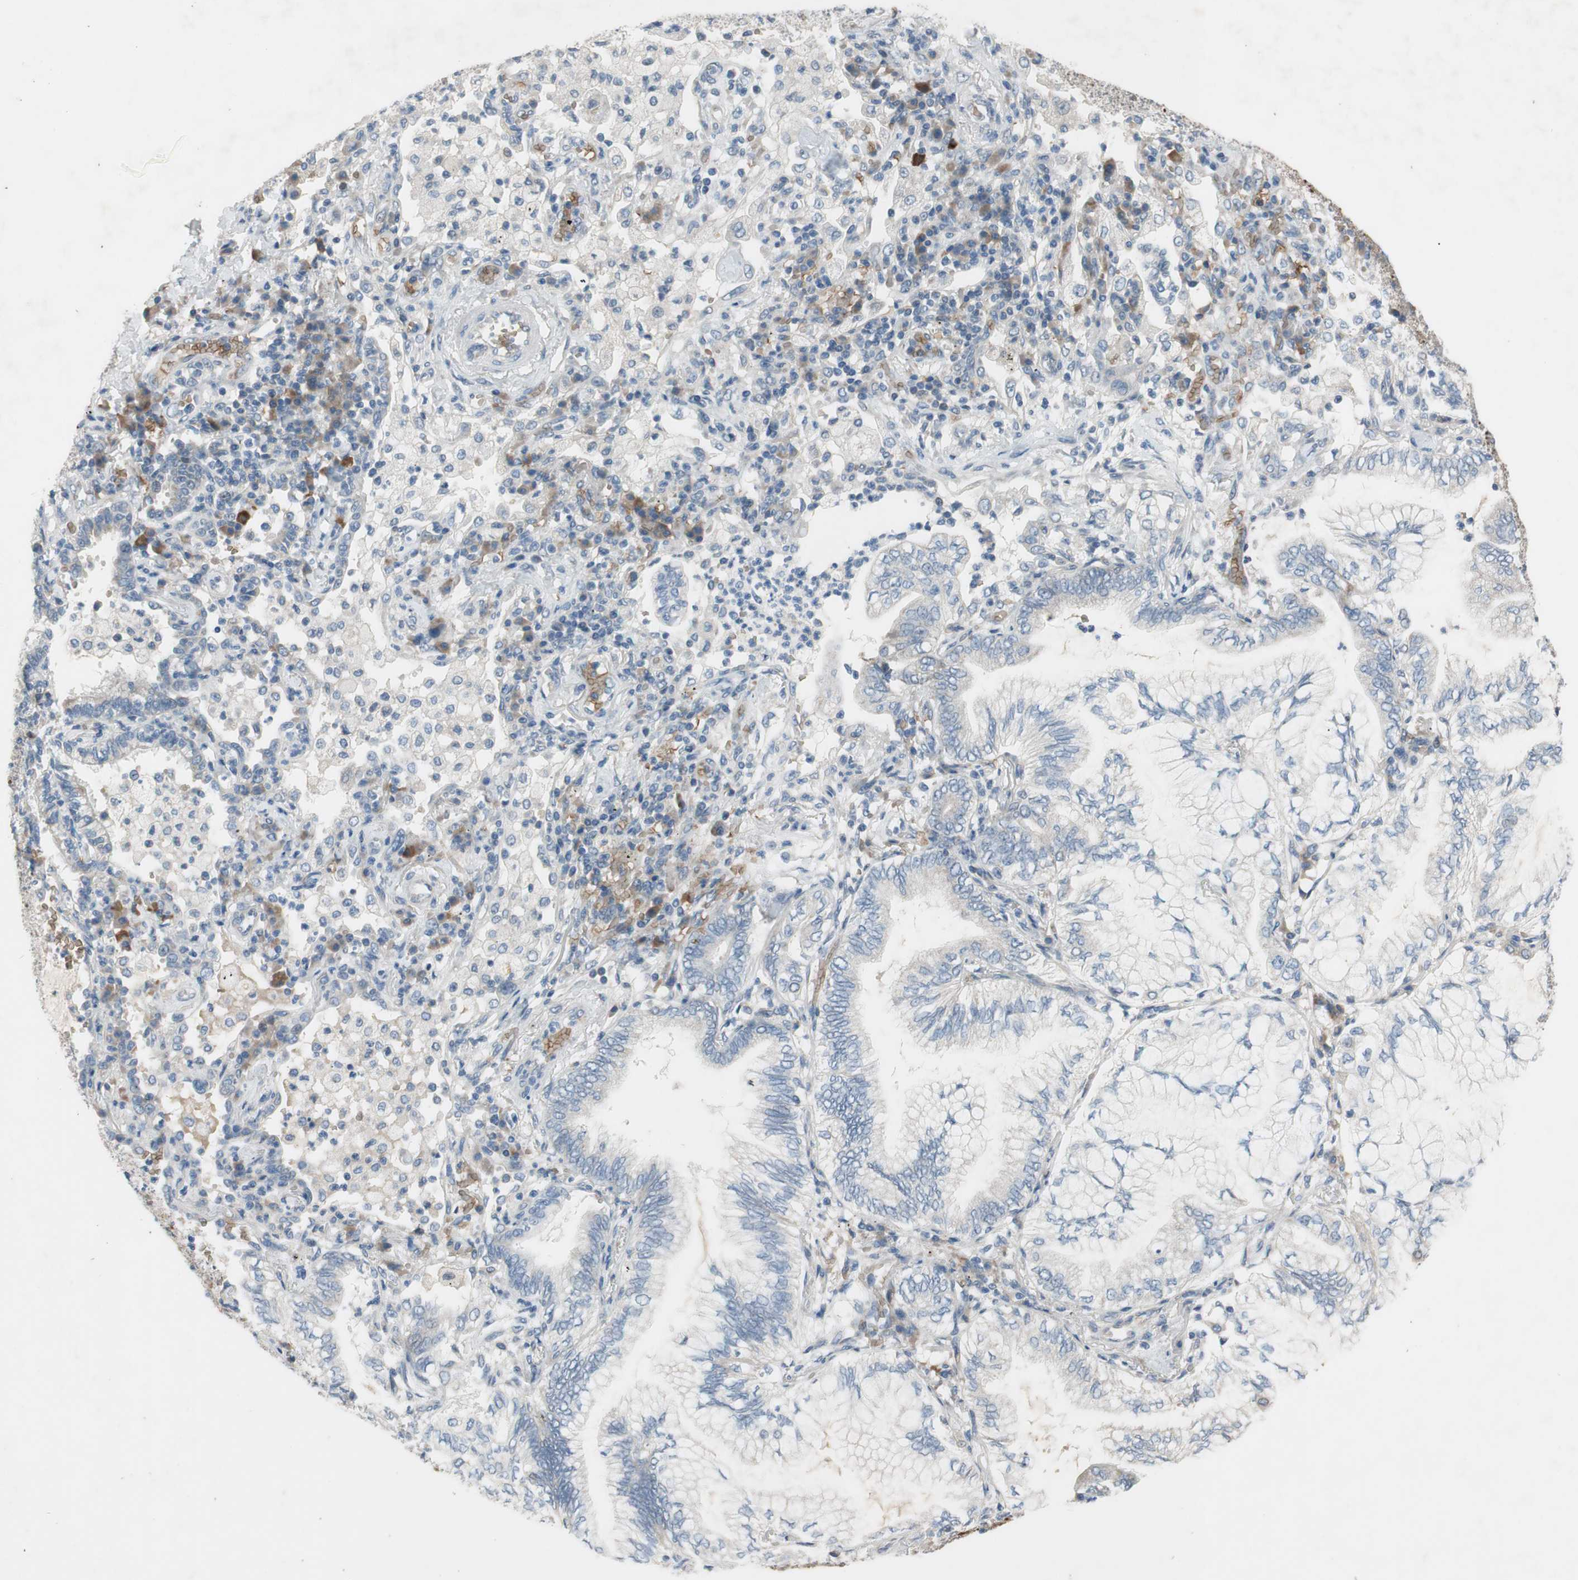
{"staining": {"intensity": "negative", "quantity": "none", "location": "none"}, "tissue": "lung cancer", "cell_type": "Tumor cells", "image_type": "cancer", "snomed": [{"axis": "morphology", "description": "Normal tissue, NOS"}, {"axis": "morphology", "description": "Adenocarcinoma, NOS"}, {"axis": "topography", "description": "Bronchus"}, {"axis": "topography", "description": "Lung"}], "caption": "The image displays no staining of tumor cells in adenocarcinoma (lung).", "gene": "GYPC", "patient": {"sex": "female", "age": 70}}